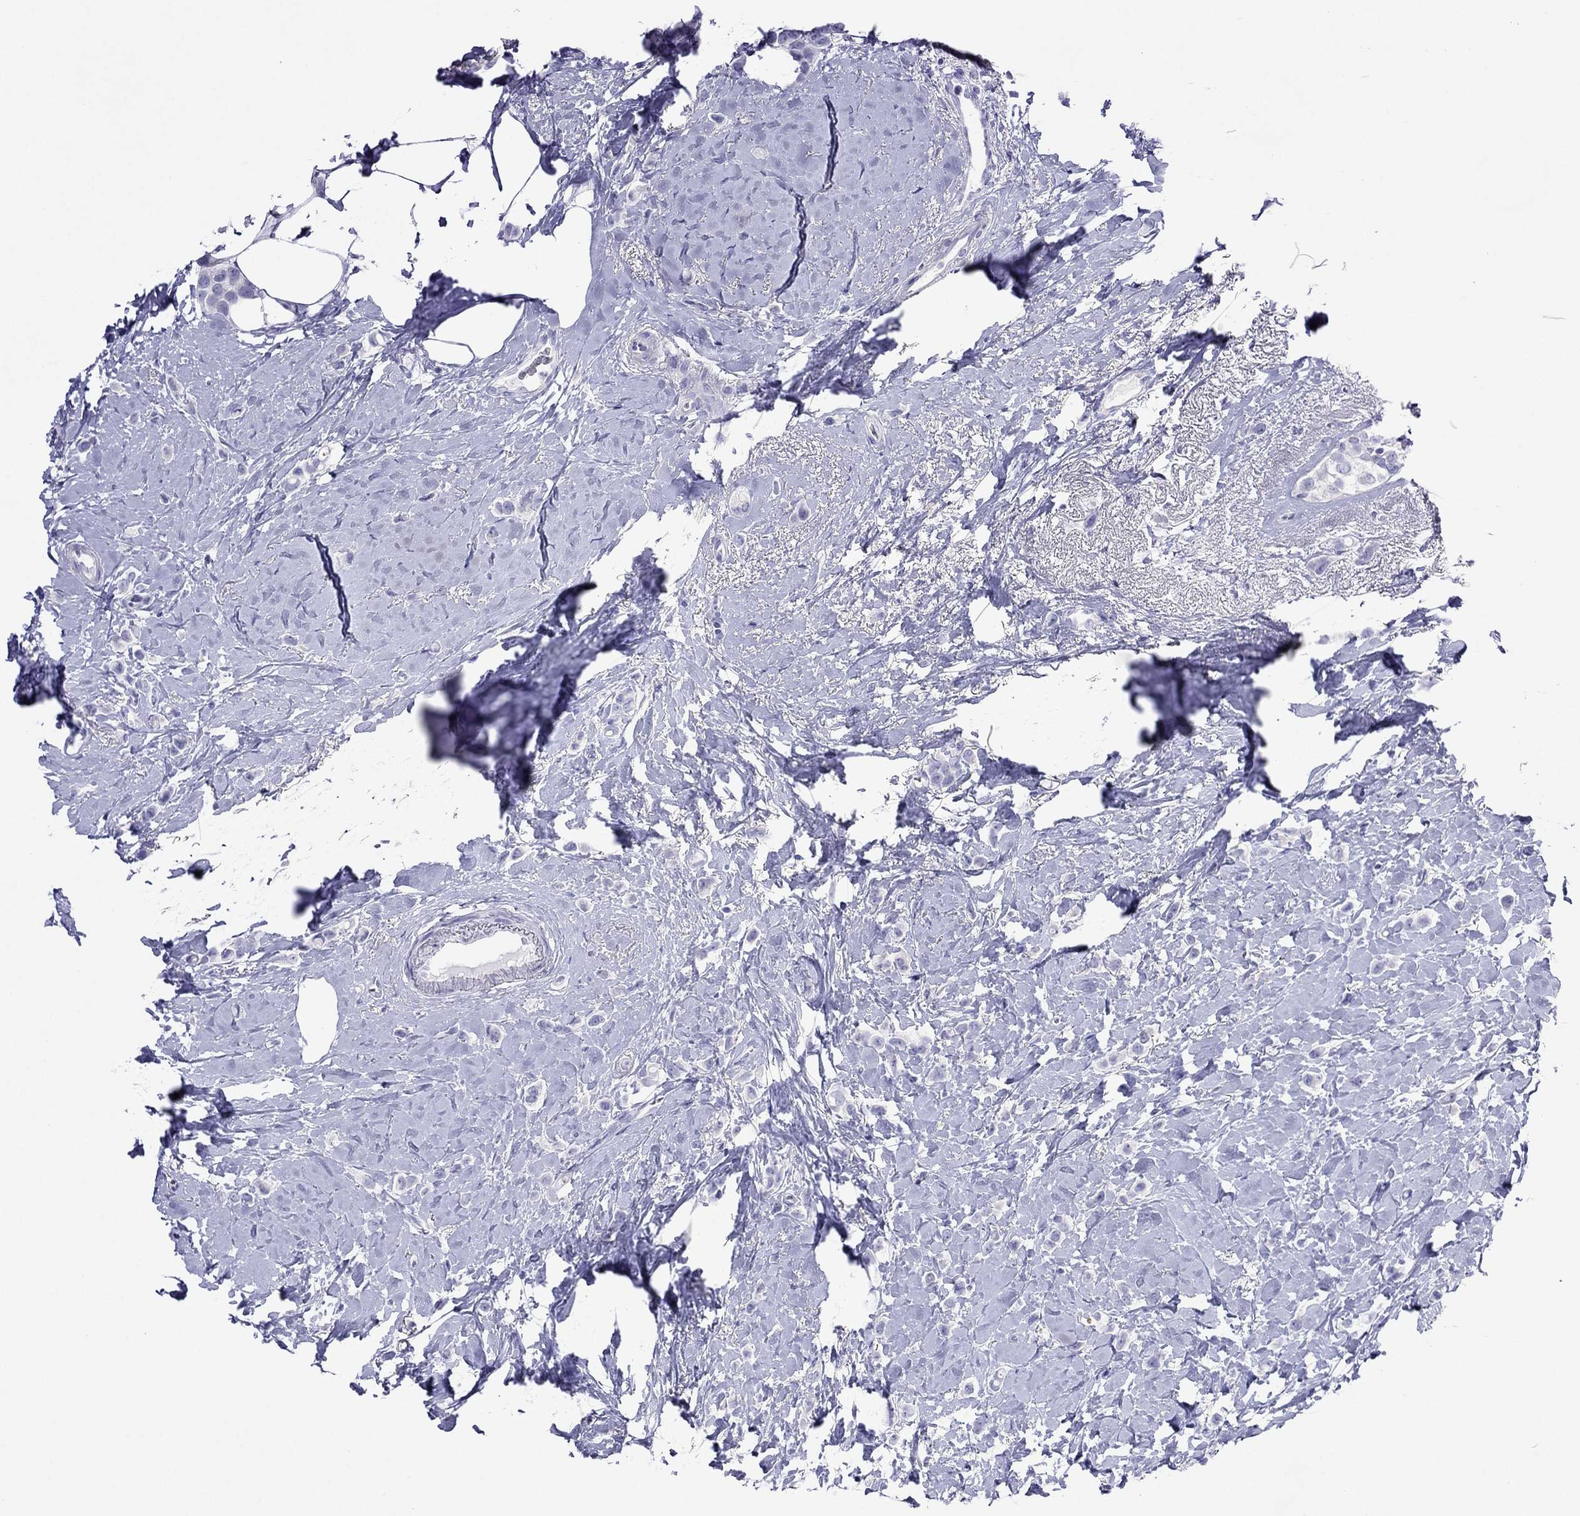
{"staining": {"intensity": "negative", "quantity": "none", "location": "none"}, "tissue": "breast cancer", "cell_type": "Tumor cells", "image_type": "cancer", "snomed": [{"axis": "morphology", "description": "Lobular carcinoma"}, {"axis": "topography", "description": "Breast"}], "caption": "Lobular carcinoma (breast) was stained to show a protein in brown. There is no significant positivity in tumor cells.", "gene": "PCDHA6", "patient": {"sex": "female", "age": 66}}